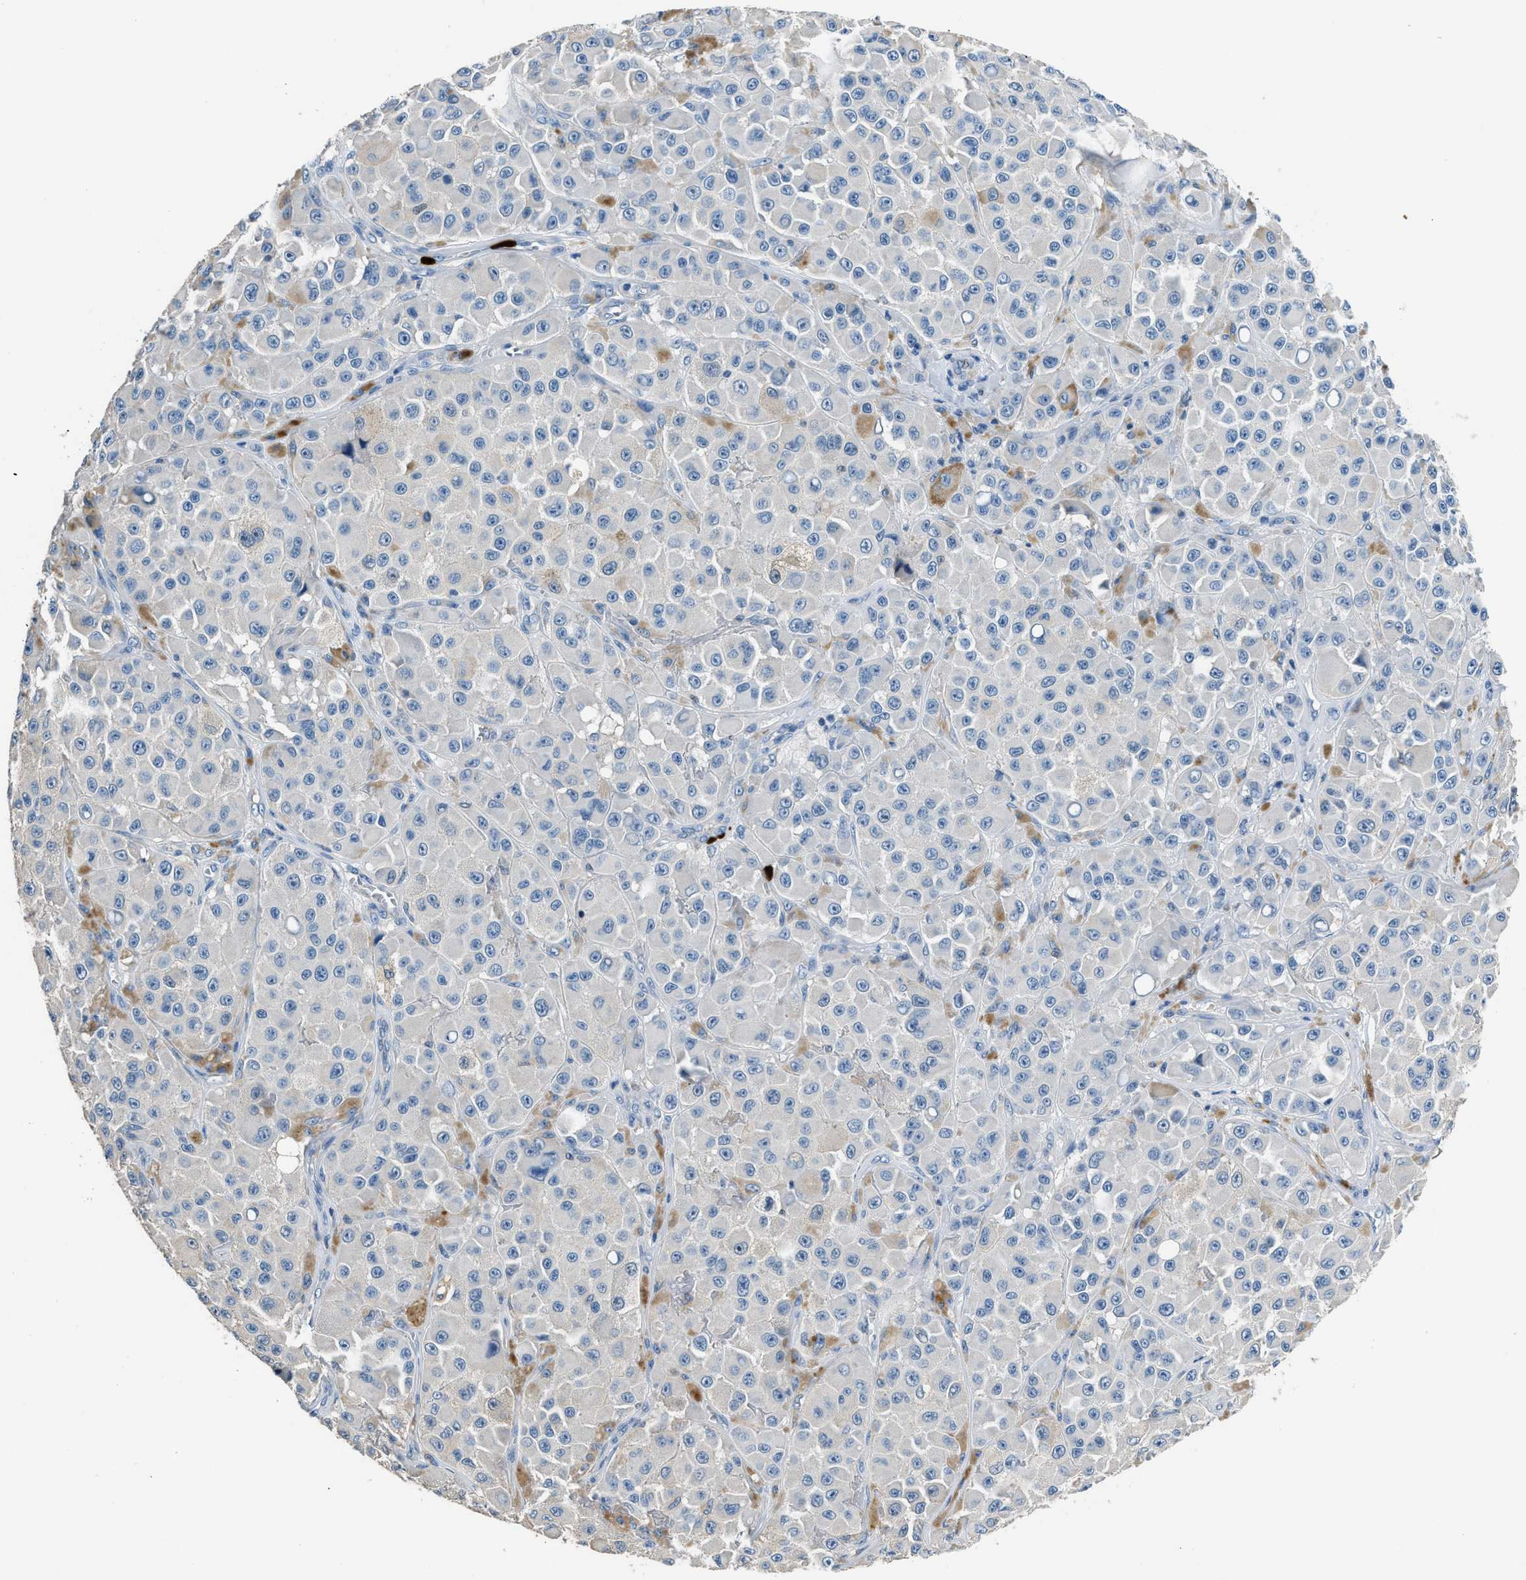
{"staining": {"intensity": "negative", "quantity": "none", "location": "none"}, "tissue": "melanoma", "cell_type": "Tumor cells", "image_type": "cancer", "snomed": [{"axis": "morphology", "description": "Malignant melanoma, NOS"}, {"axis": "topography", "description": "Skin"}], "caption": "Tumor cells are negative for brown protein staining in malignant melanoma.", "gene": "ANXA3", "patient": {"sex": "male", "age": 84}}